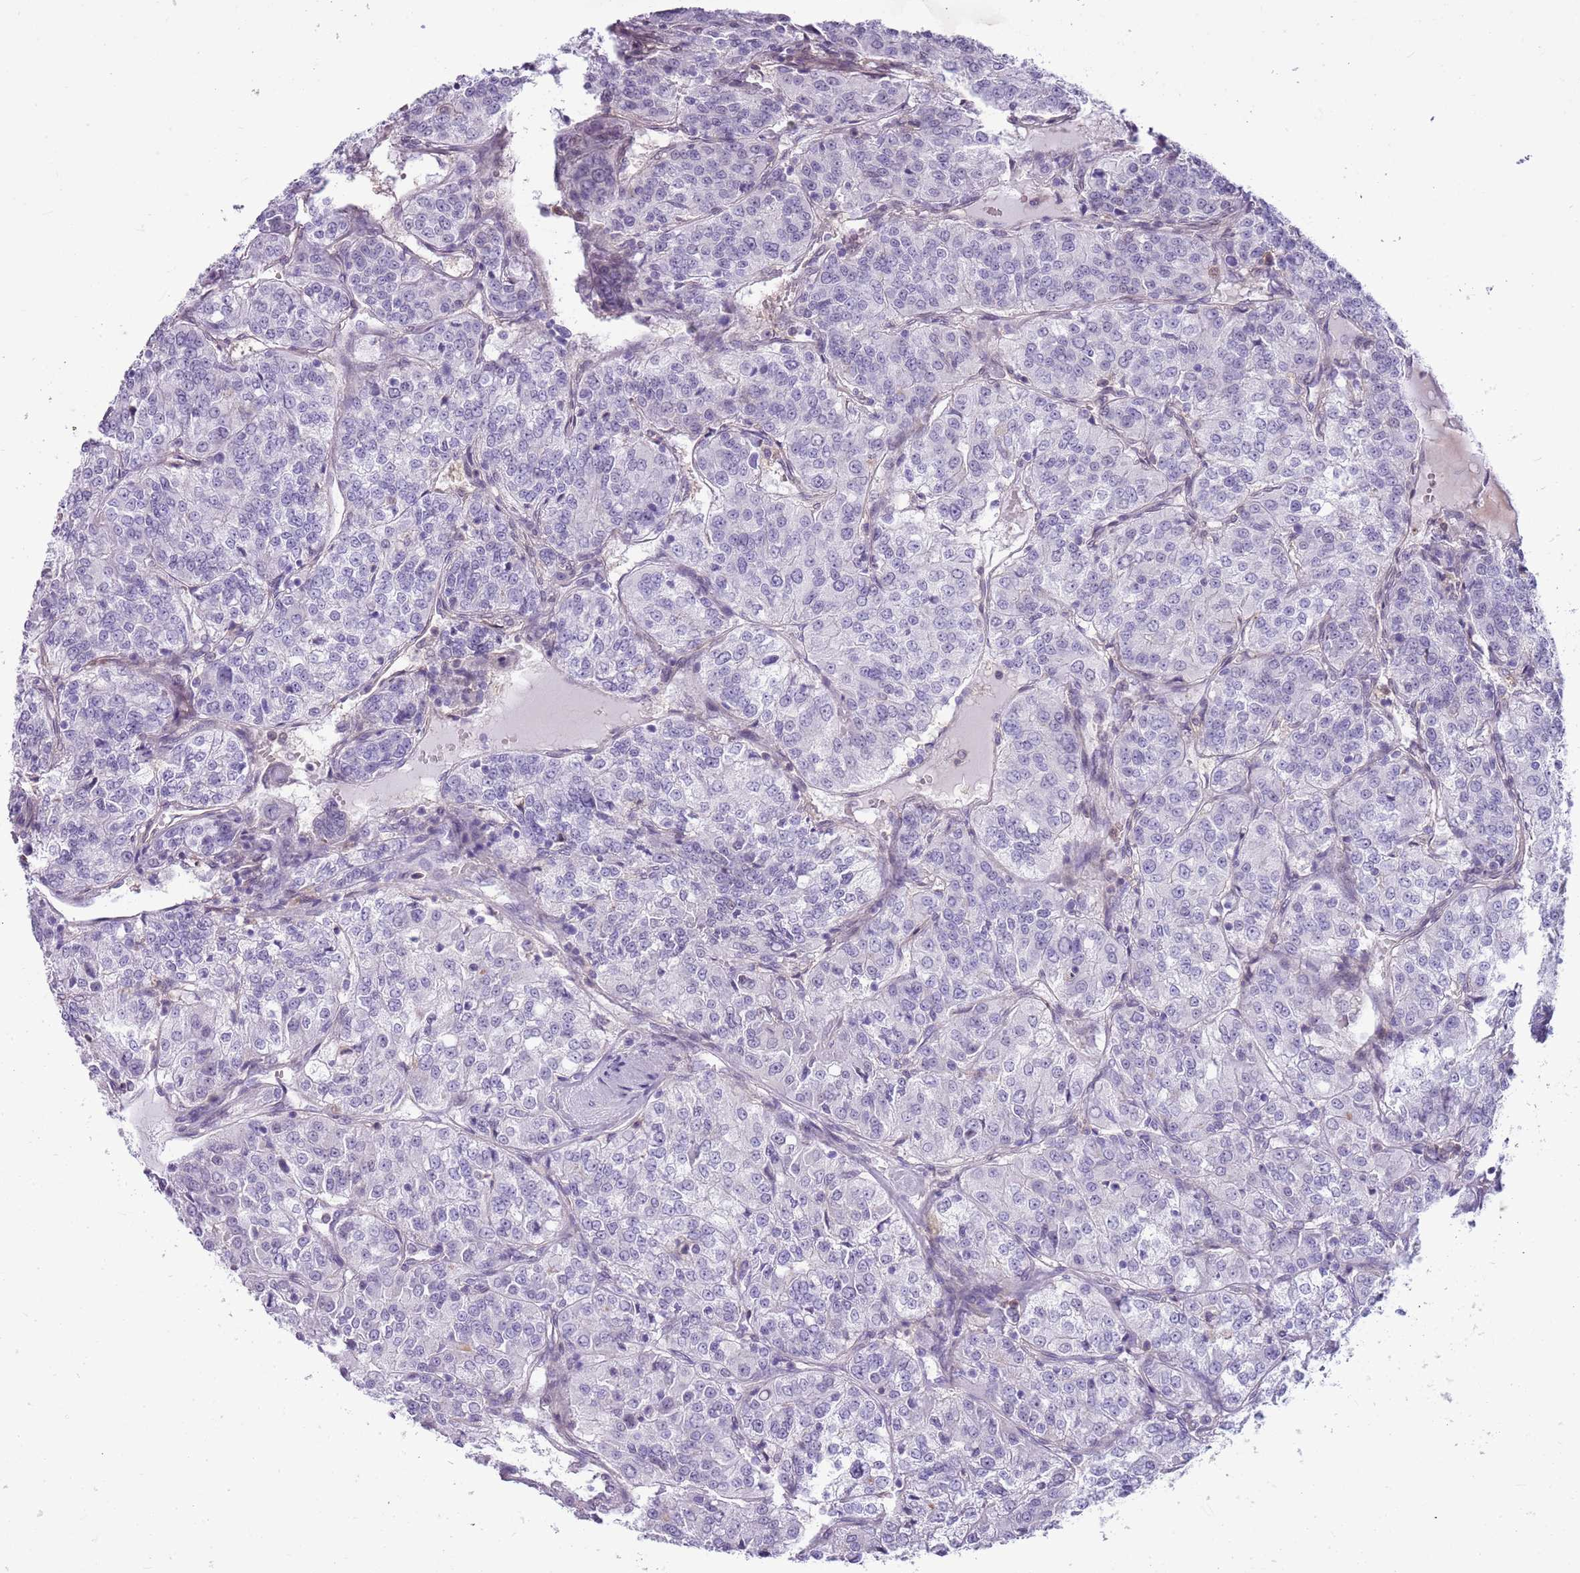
{"staining": {"intensity": "negative", "quantity": "none", "location": "none"}, "tissue": "renal cancer", "cell_type": "Tumor cells", "image_type": "cancer", "snomed": [{"axis": "morphology", "description": "Adenocarcinoma, NOS"}, {"axis": "topography", "description": "Kidney"}], "caption": "Immunohistochemical staining of human renal cancer (adenocarcinoma) exhibits no significant positivity in tumor cells.", "gene": "DHX32", "patient": {"sex": "female", "age": 63}}